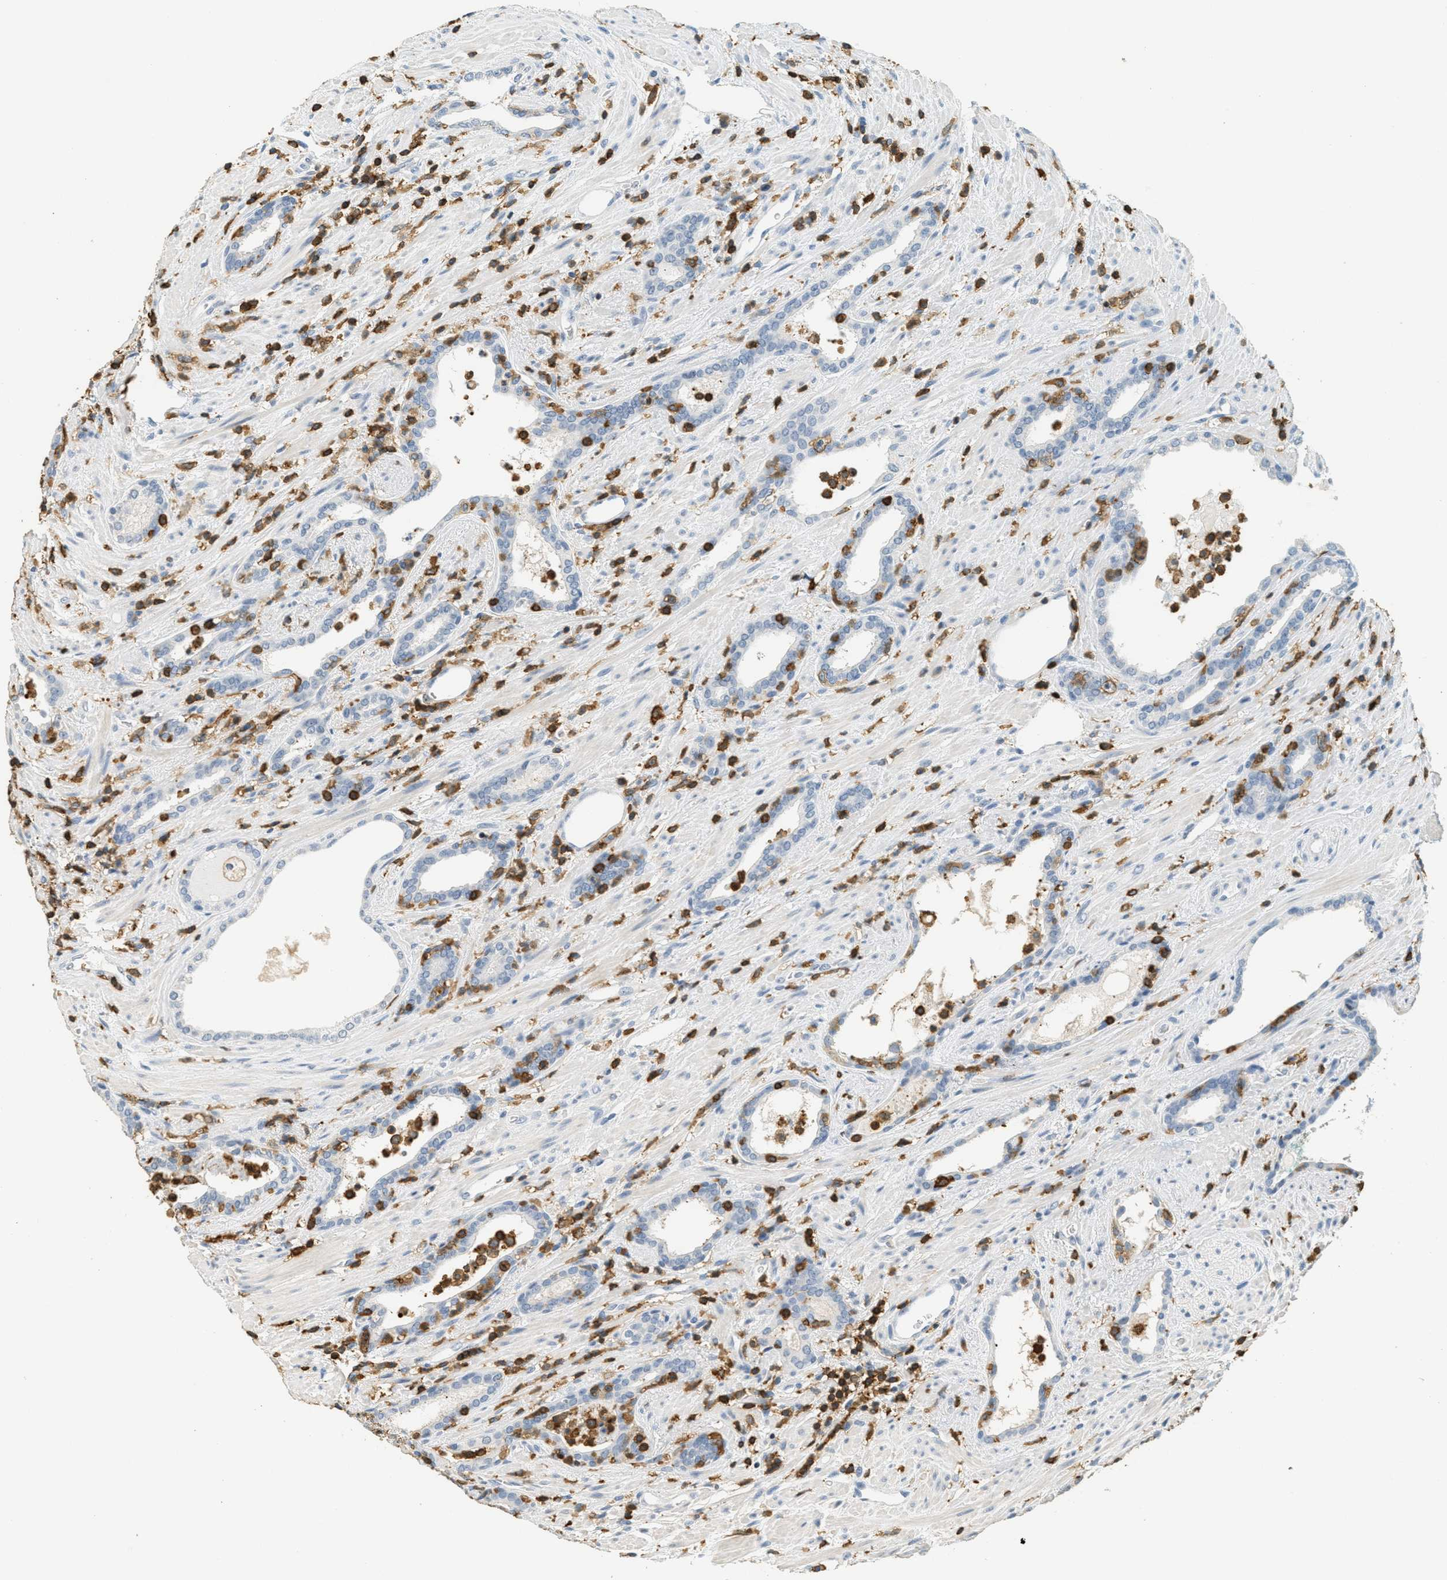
{"staining": {"intensity": "negative", "quantity": "none", "location": "none"}, "tissue": "prostate cancer", "cell_type": "Tumor cells", "image_type": "cancer", "snomed": [{"axis": "morphology", "description": "Adenocarcinoma, High grade"}, {"axis": "topography", "description": "Prostate"}], "caption": "Tumor cells show no significant protein staining in prostate cancer (adenocarcinoma (high-grade)).", "gene": "LSP1", "patient": {"sex": "male", "age": 71}}